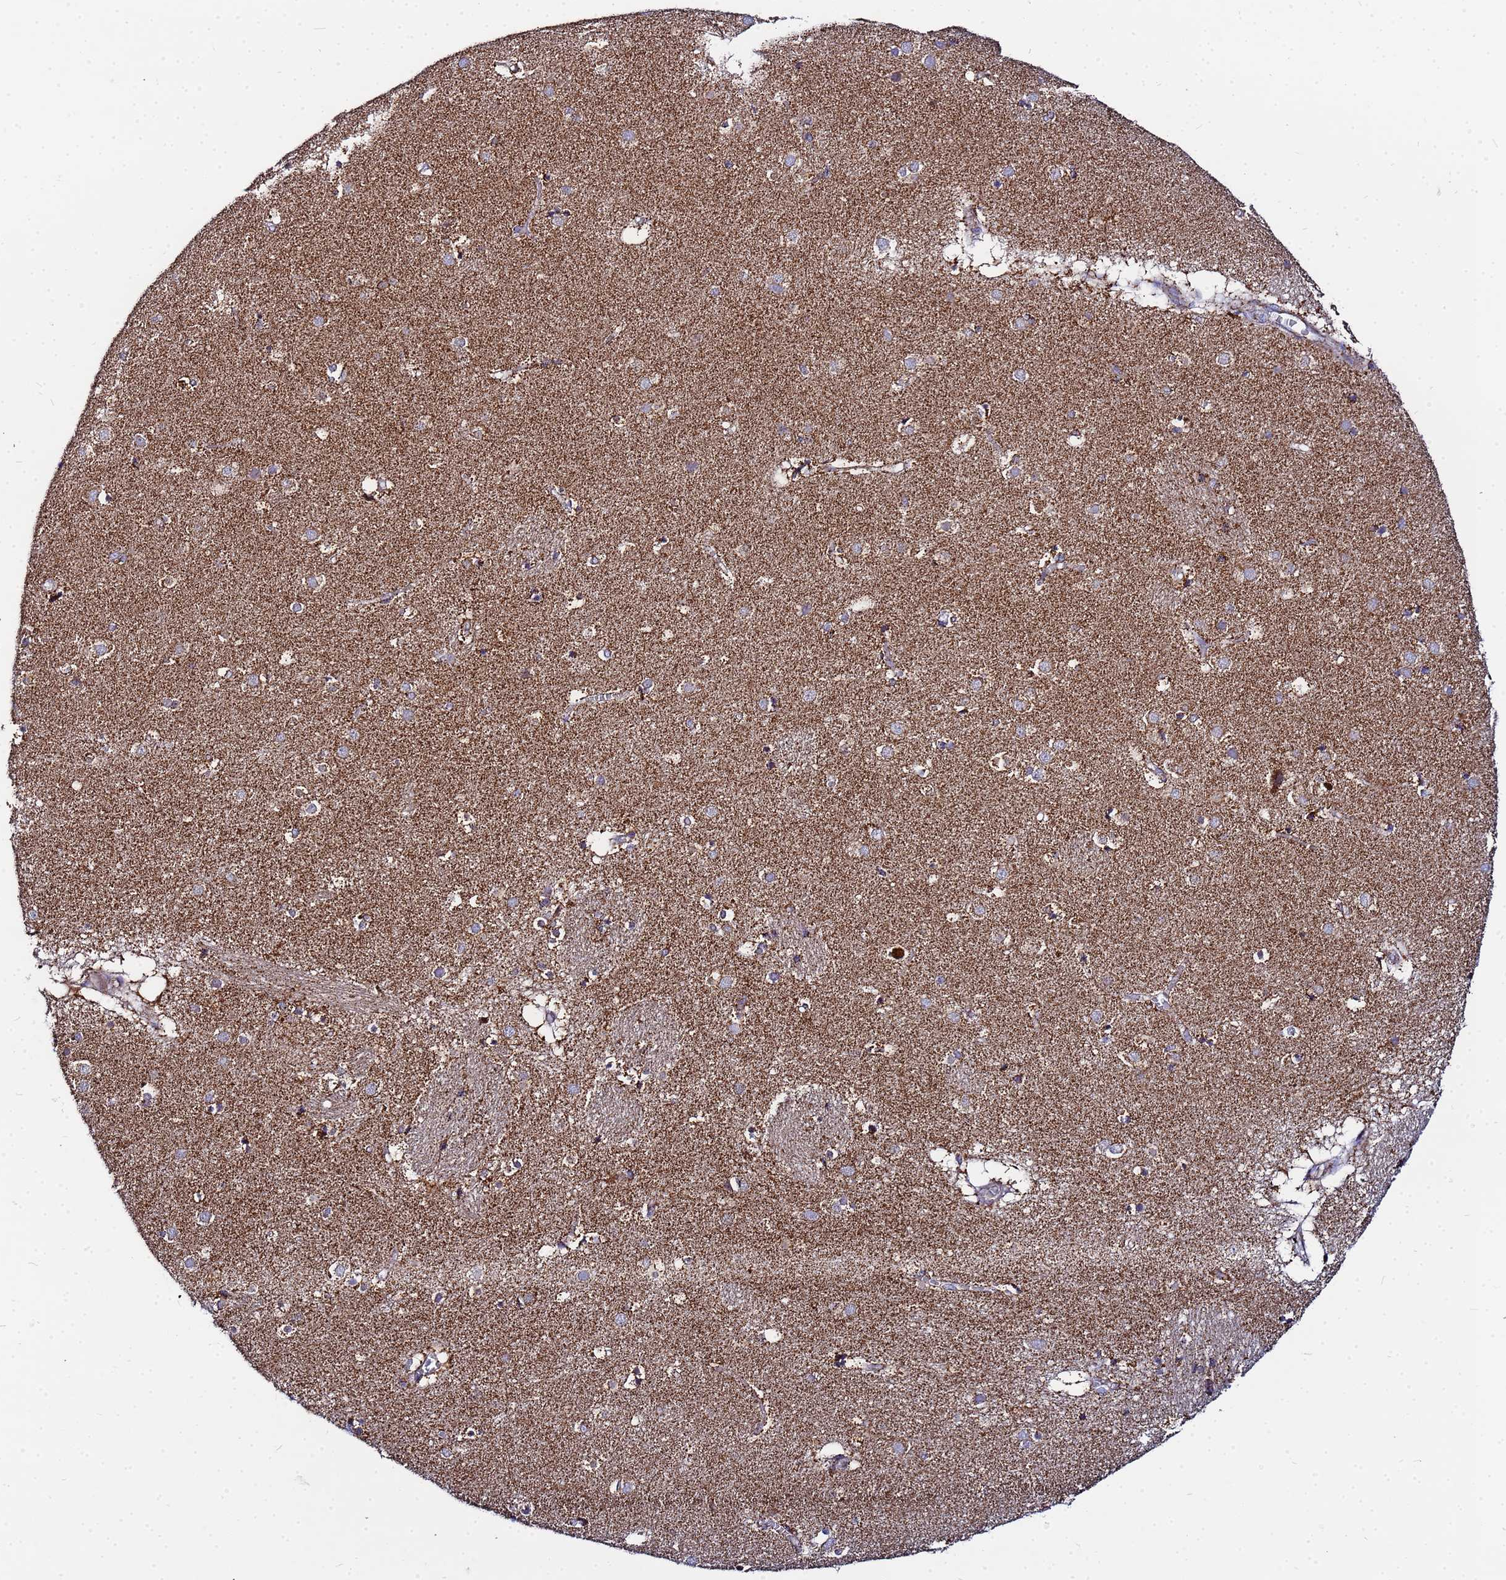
{"staining": {"intensity": "moderate", "quantity": "<25%", "location": "cytoplasmic/membranous"}, "tissue": "caudate", "cell_type": "Glial cells", "image_type": "normal", "snomed": [{"axis": "morphology", "description": "Normal tissue, NOS"}, {"axis": "topography", "description": "Lateral ventricle wall"}], "caption": "Immunohistochemistry (DAB (3,3'-diaminobenzidine)) staining of normal human caudate shows moderate cytoplasmic/membranous protein staining in approximately <25% of glial cells.", "gene": "FAHD2A", "patient": {"sex": "male", "age": 70}}